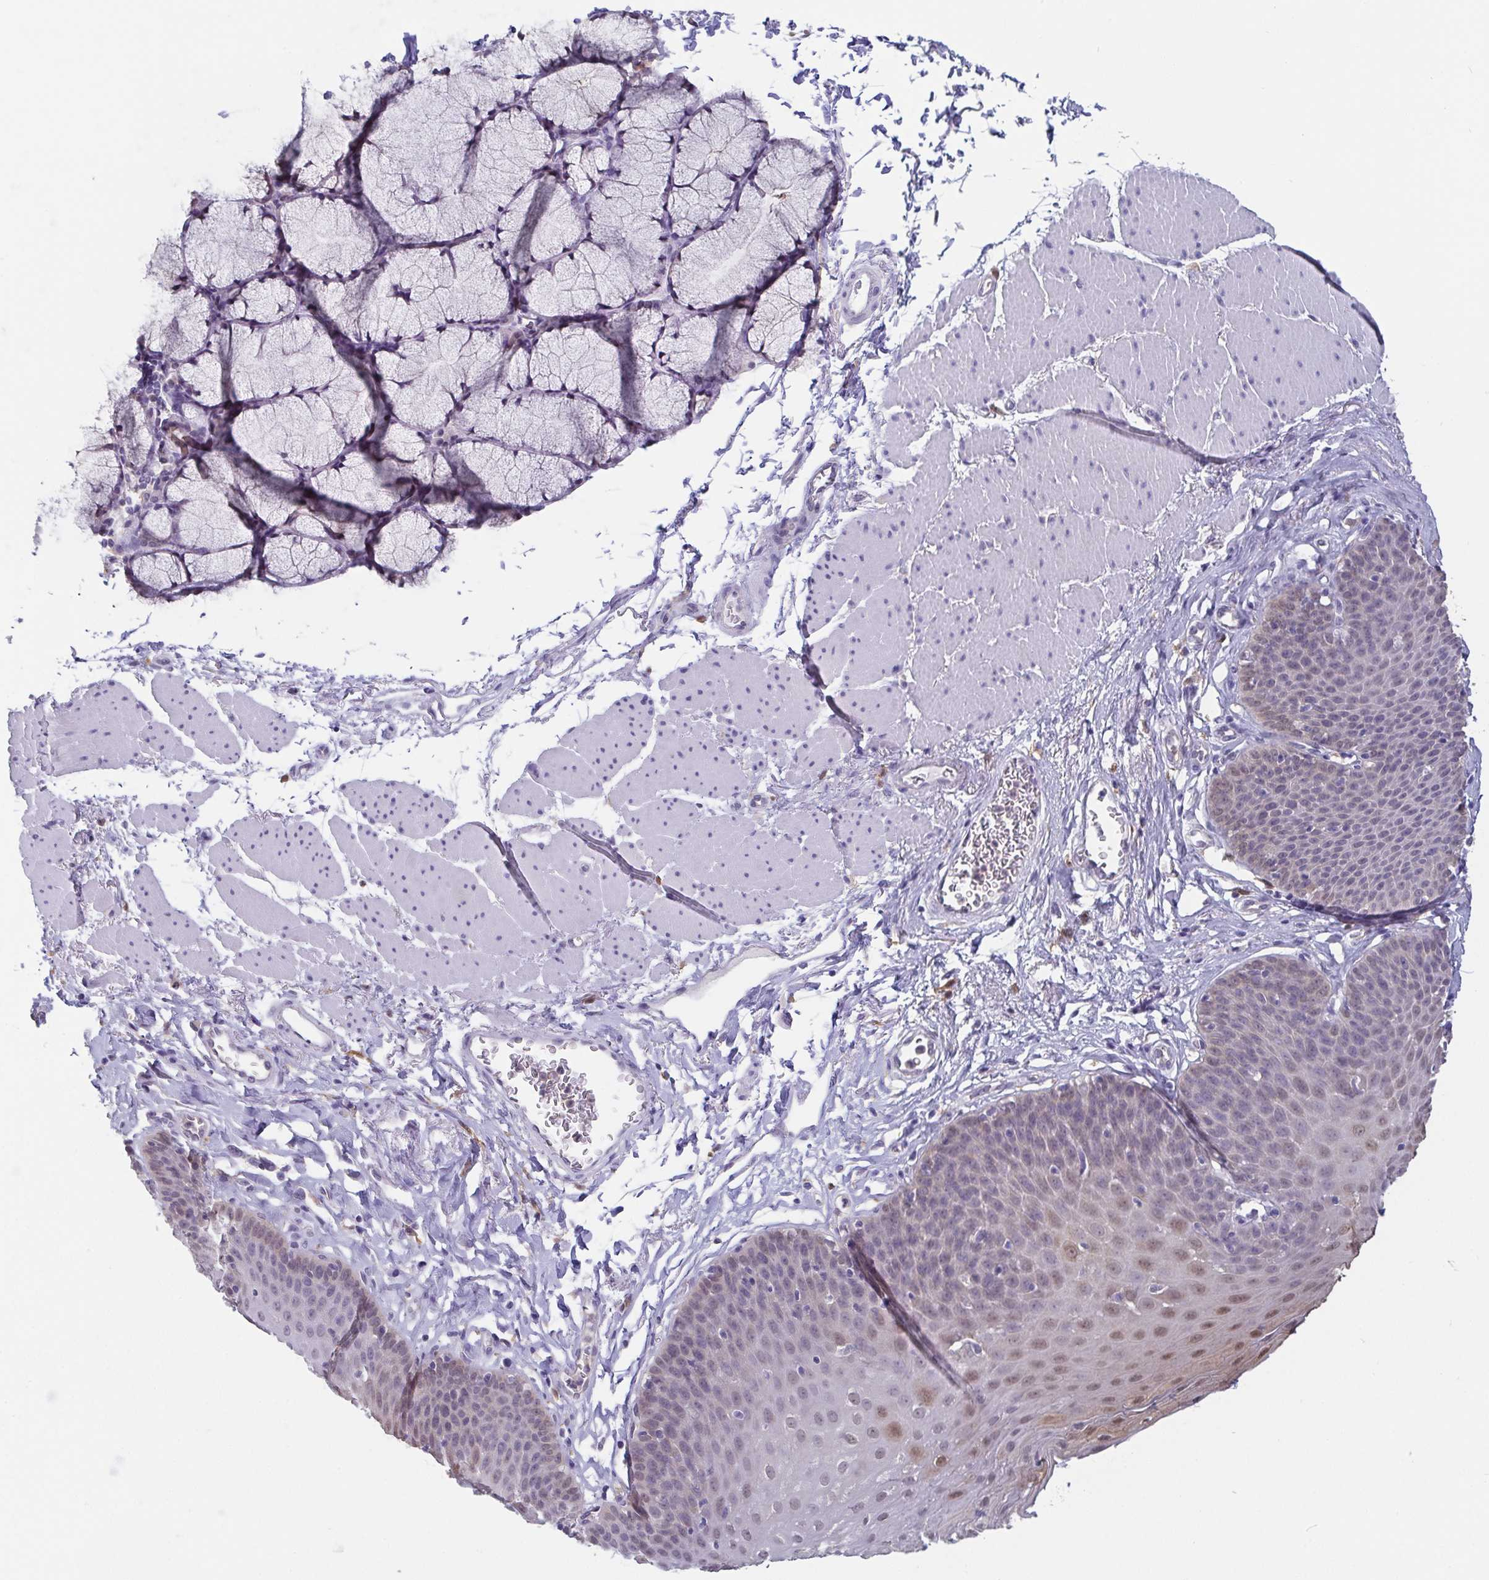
{"staining": {"intensity": "moderate", "quantity": "<25%", "location": "nuclear"}, "tissue": "esophagus", "cell_type": "Squamous epithelial cells", "image_type": "normal", "snomed": [{"axis": "morphology", "description": "Normal tissue, NOS"}, {"axis": "topography", "description": "Esophagus"}], "caption": "Immunohistochemical staining of benign human esophagus reveals low levels of moderate nuclear staining in about <25% of squamous epithelial cells. The staining was performed using DAB, with brown indicating positive protein expression. Nuclei are stained blue with hematoxylin.", "gene": "IDH1", "patient": {"sex": "female", "age": 81}}